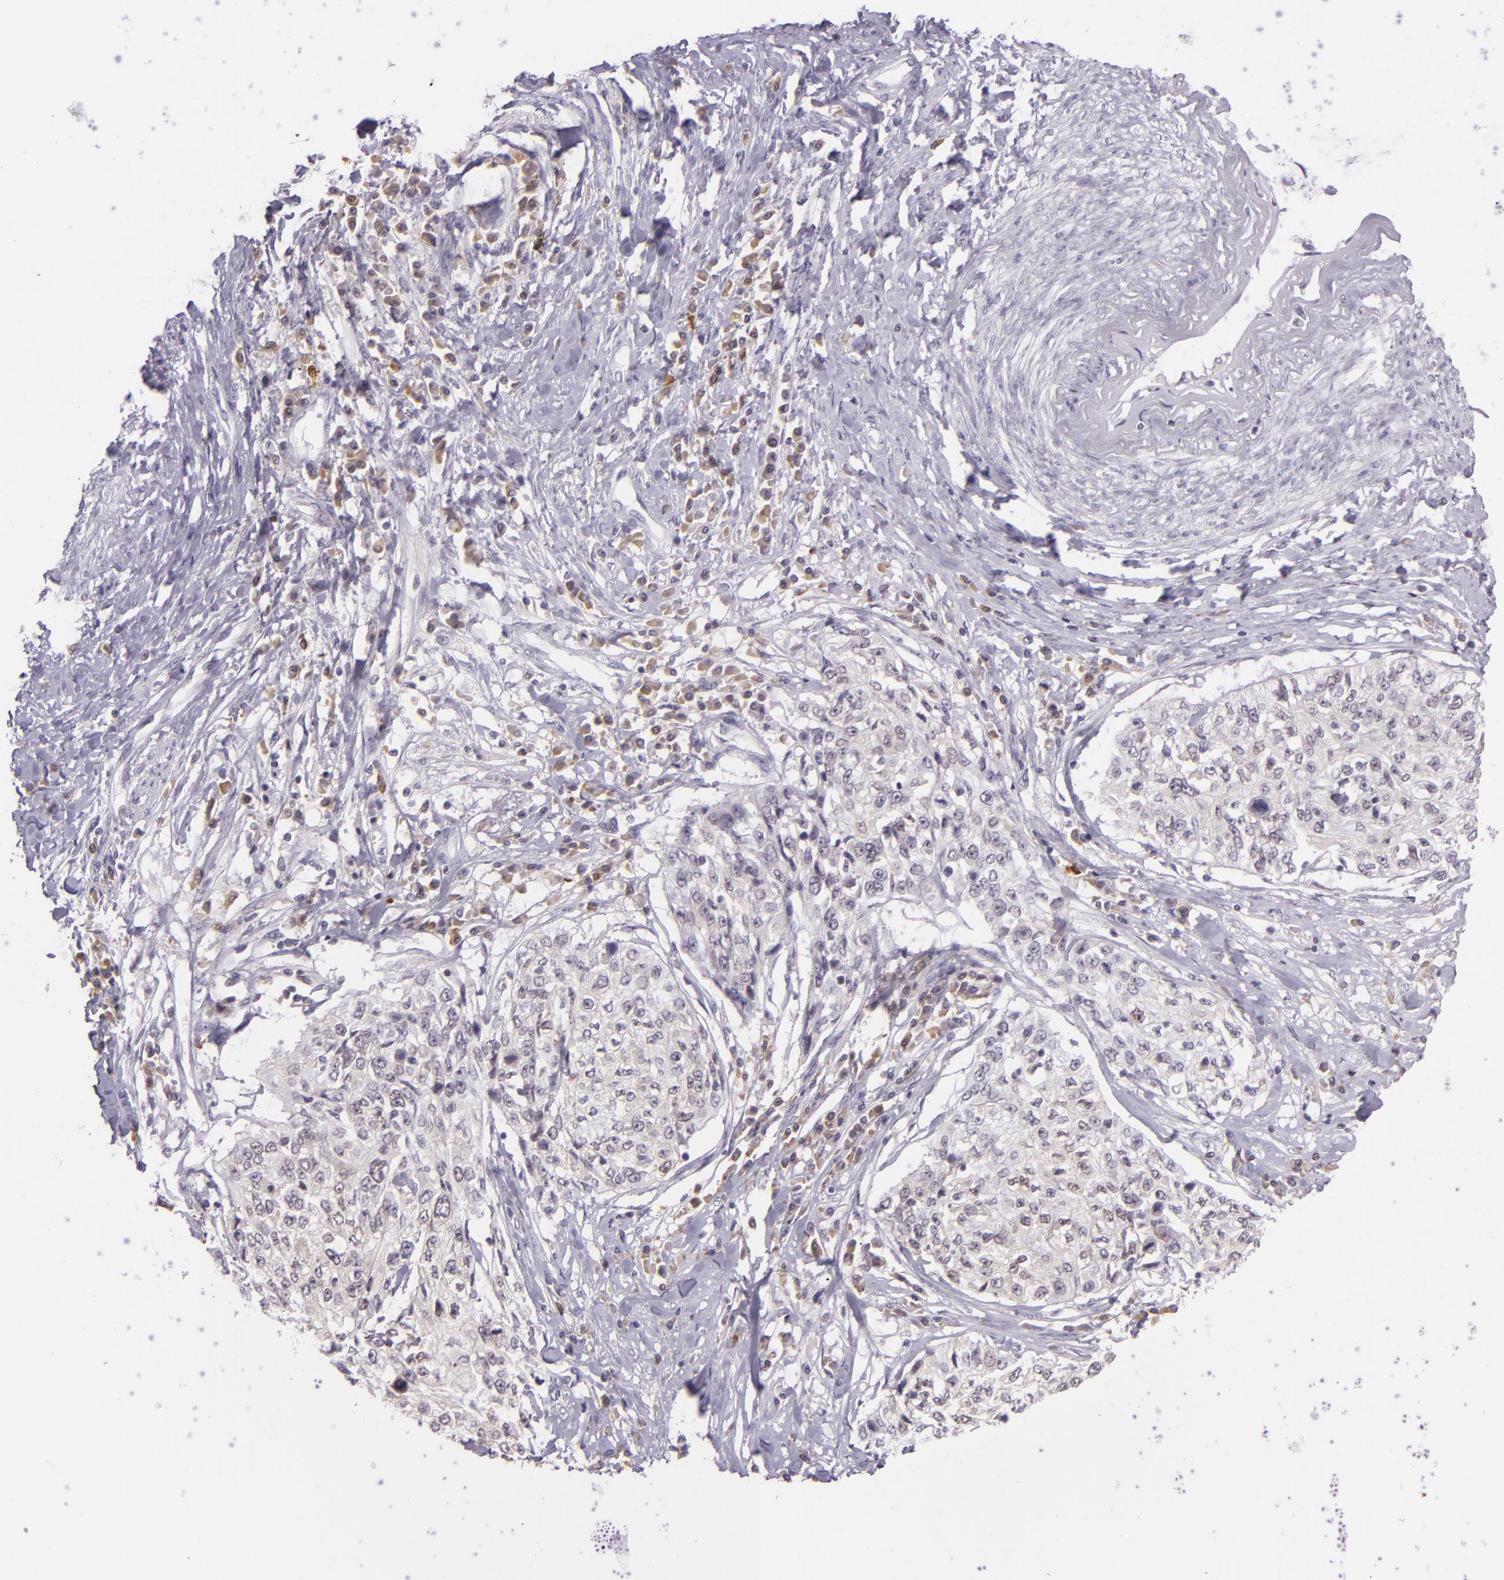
{"staining": {"intensity": "weak", "quantity": "25%-75%", "location": "nuclear"}, "tissue": "cervical cancer", "cell_type": "Tumor cells", "image_type": "cancer", "snomed": [{"axis": "morphology", "description": "Squamous cell carcinoma, NOS"}, {"axis": "topography", "description": "Cervix"}], "caption": "A photomicrograph showing weak nuclear staining in approximately 25%-75% of tumor cells in cervical cancer (squamous cell carcinoma), as visualized by brown immunohistochemical staining.", "gene": "CHEK2", "patient": {"sex": "female", "age": 57}}